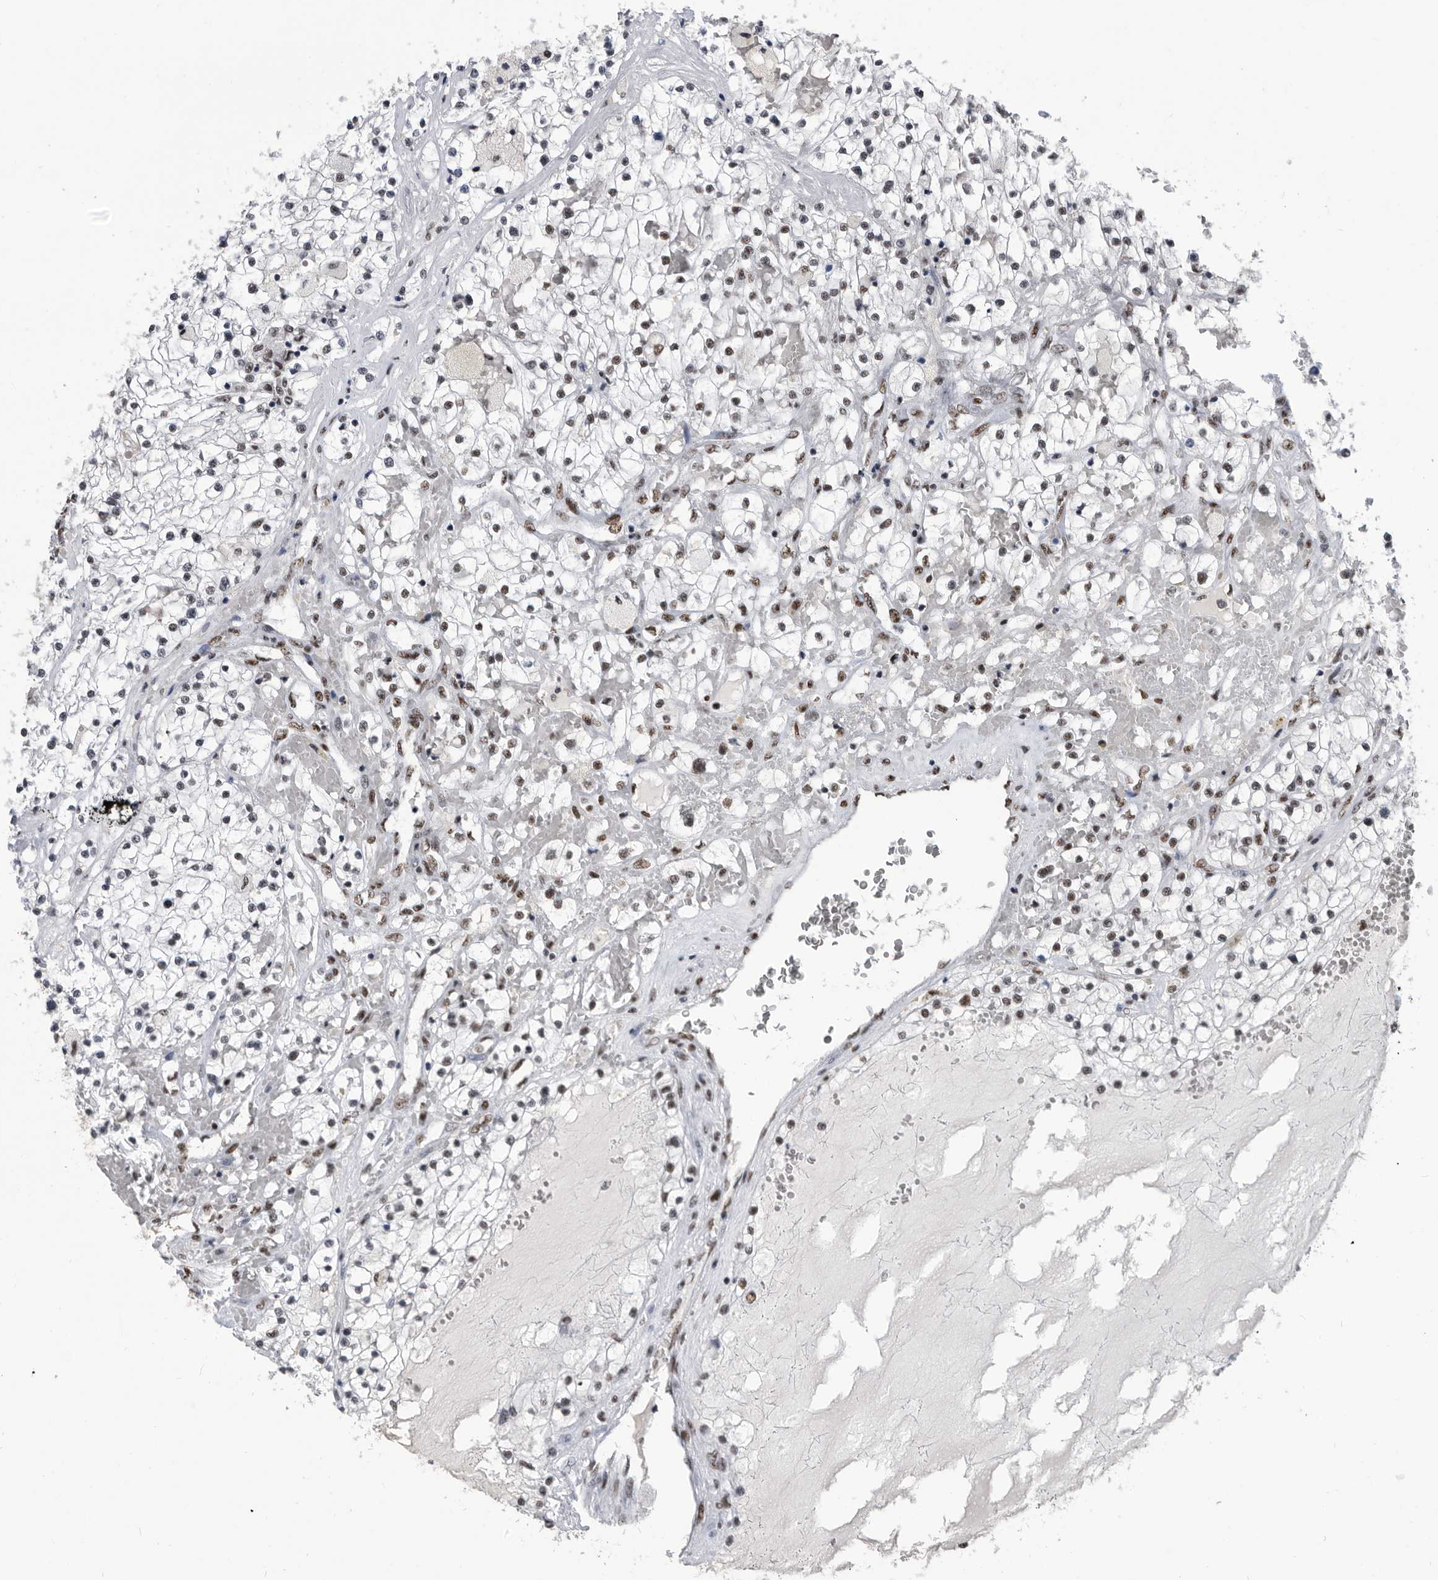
{"staining": {"intensity": "moderate", "quantity": ">75%", "location": "nuclear"}, "tissue": "renal cancer", "cell_type": "Tumor cells", "image_type": "cancer", "snomed": [{"axis": "morphology", "description": "Normal tissue, NOS"}, {"axis": "morphology", "description": "Adenocarcinoma, NOS"}, {"axis": "topography", "description": "Kidney"}], "caption": "Brown immunohistochemical staining in adenocarcinoma (renal) reveals moderate nuclear staining in about >75% of tumor cells.", "gene": "SF3A1", "patient": {"sex": "male", "age": 68}}